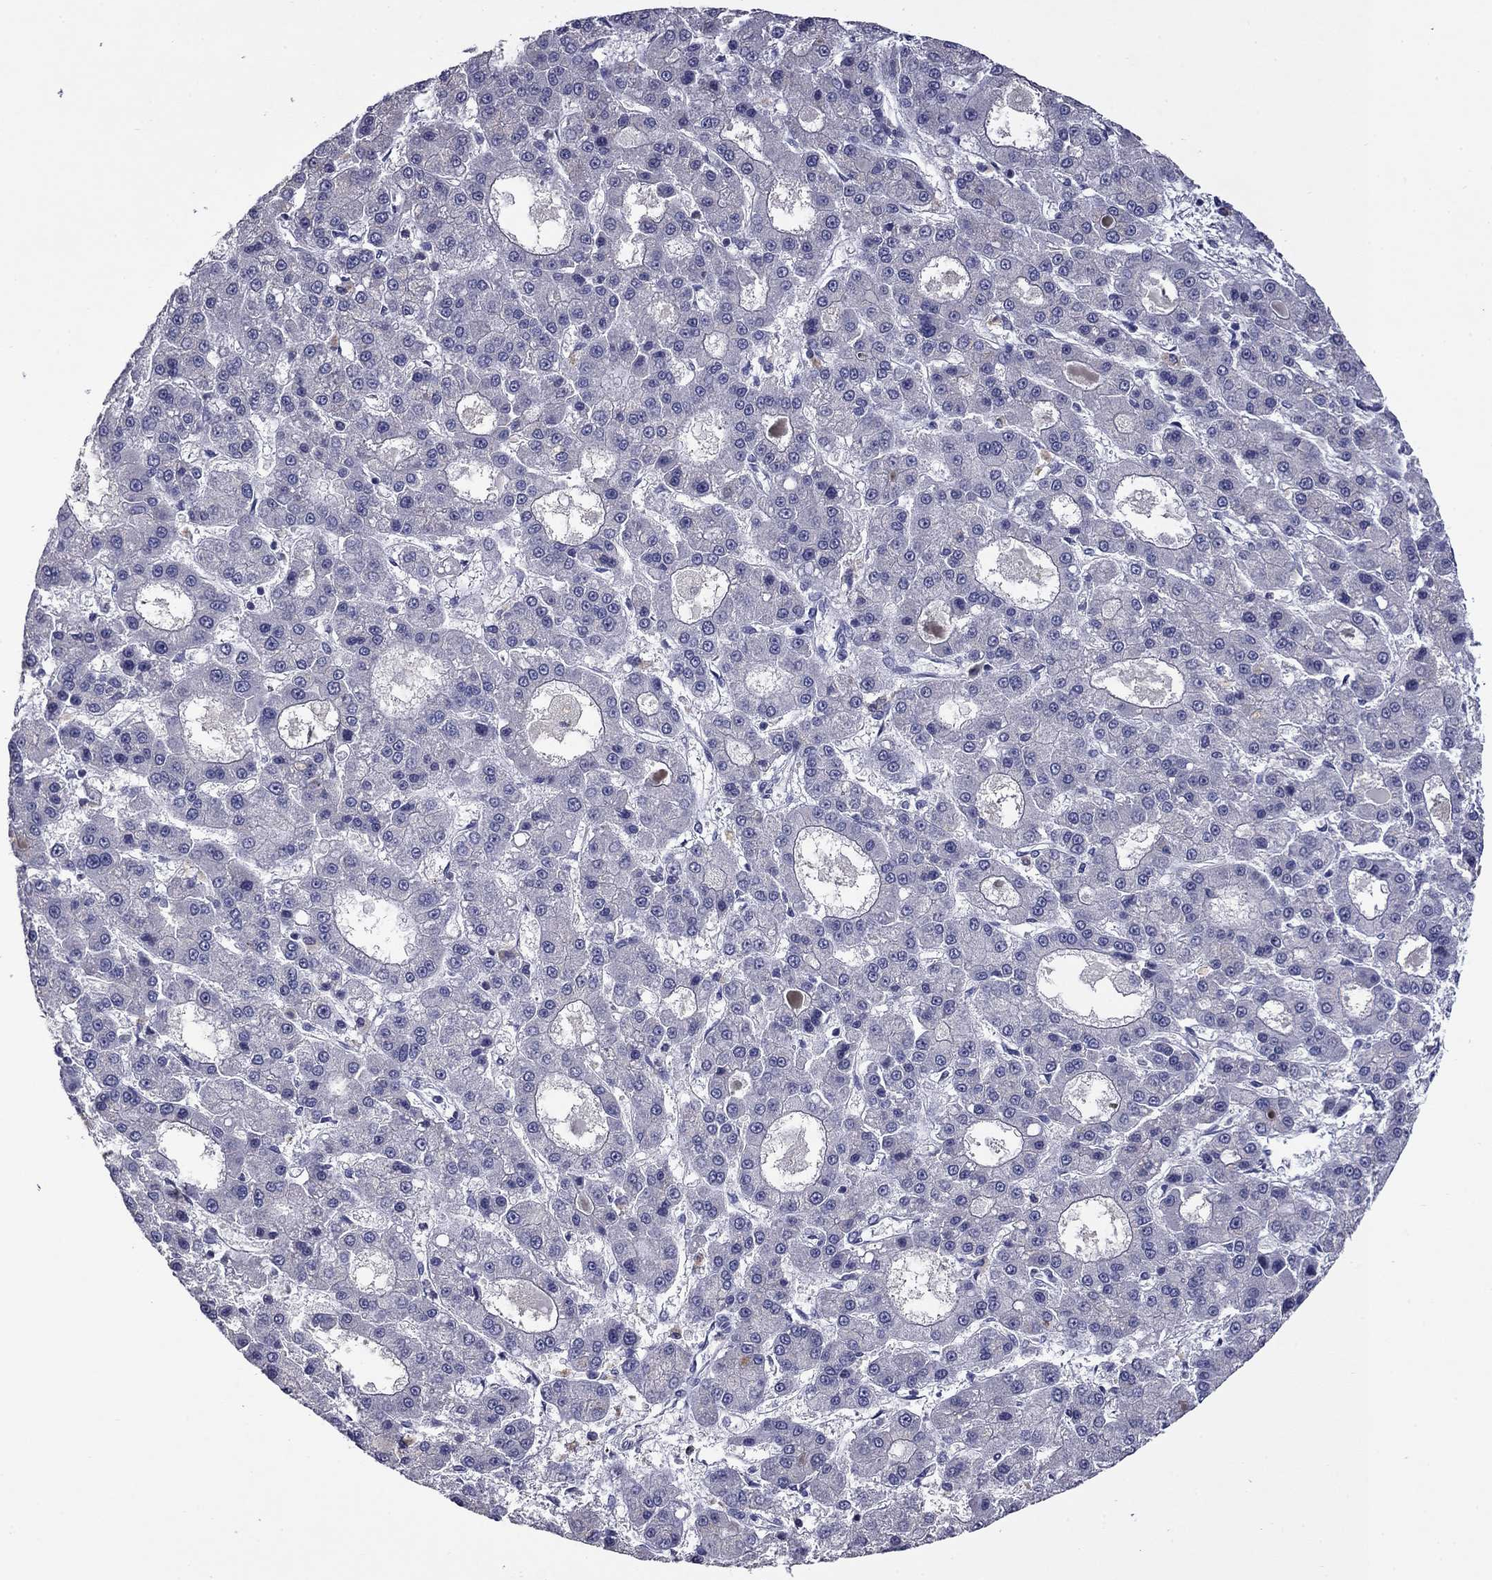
{"staining": {"intensity": "negative", "quantity": "none", "location": "none"}, "tissue": "liver cancer", "cell_type": "Tumor cells", "image_type": "cancer", "snomed": [{"axis": "morphology", "description": "Carcinoma, Hepatocellular, NOS"}, {"axis": "topography", "description": "Liver"}], "caption": "The histopathology image shows no staining of tumor cells in liver hepatocellular carcinoma.", "gene": "CFAP119", "patient": {"sex": "male", "age": 70}}